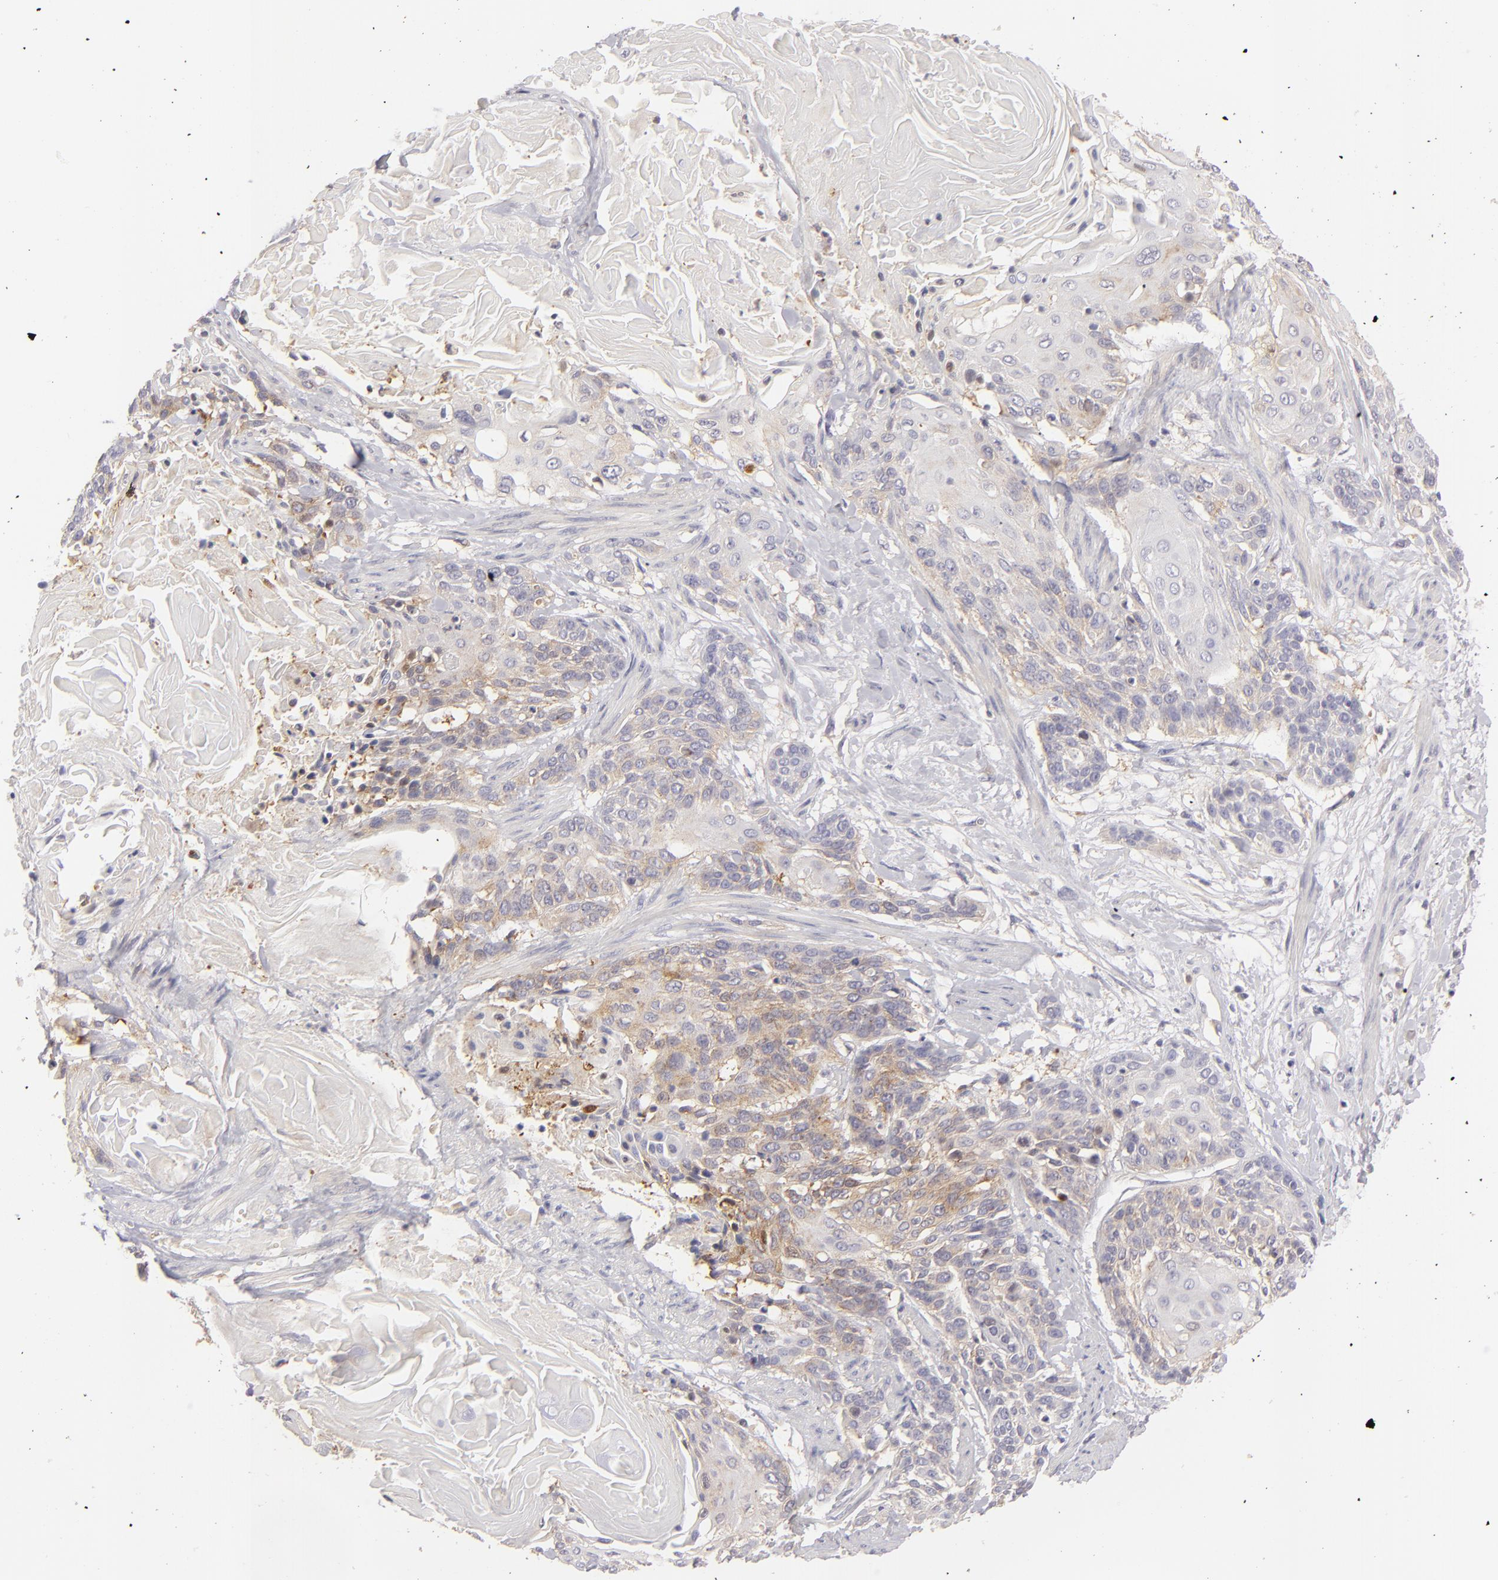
{"staining": {"intensity": "weak", "quantity": ">75%", "location": "cytoplasmic/membranous"}, "tissue": "cervical cancer", "cell_type": "Tumor cells", "image_type": "cancer", "snomed": [{"axis": "morphology", "description": "Squamous cell carcinoma, NOS"}, {"axis": "topography", "description": "Cervix"}], "caption": "IHC of human cervical cancer (squamous cell carcinoma) shows low levels of weak cytoplasmic/membranous staining in about >75% of tumor cells. The staining was performed using DAB (3,3'-diaminobenzidine), with brown indicating positive protein expression. Nuclei are stained blue with hematoxylin.", "gene": "MMP10", "patient": {"sex": "female", "age": 57}}